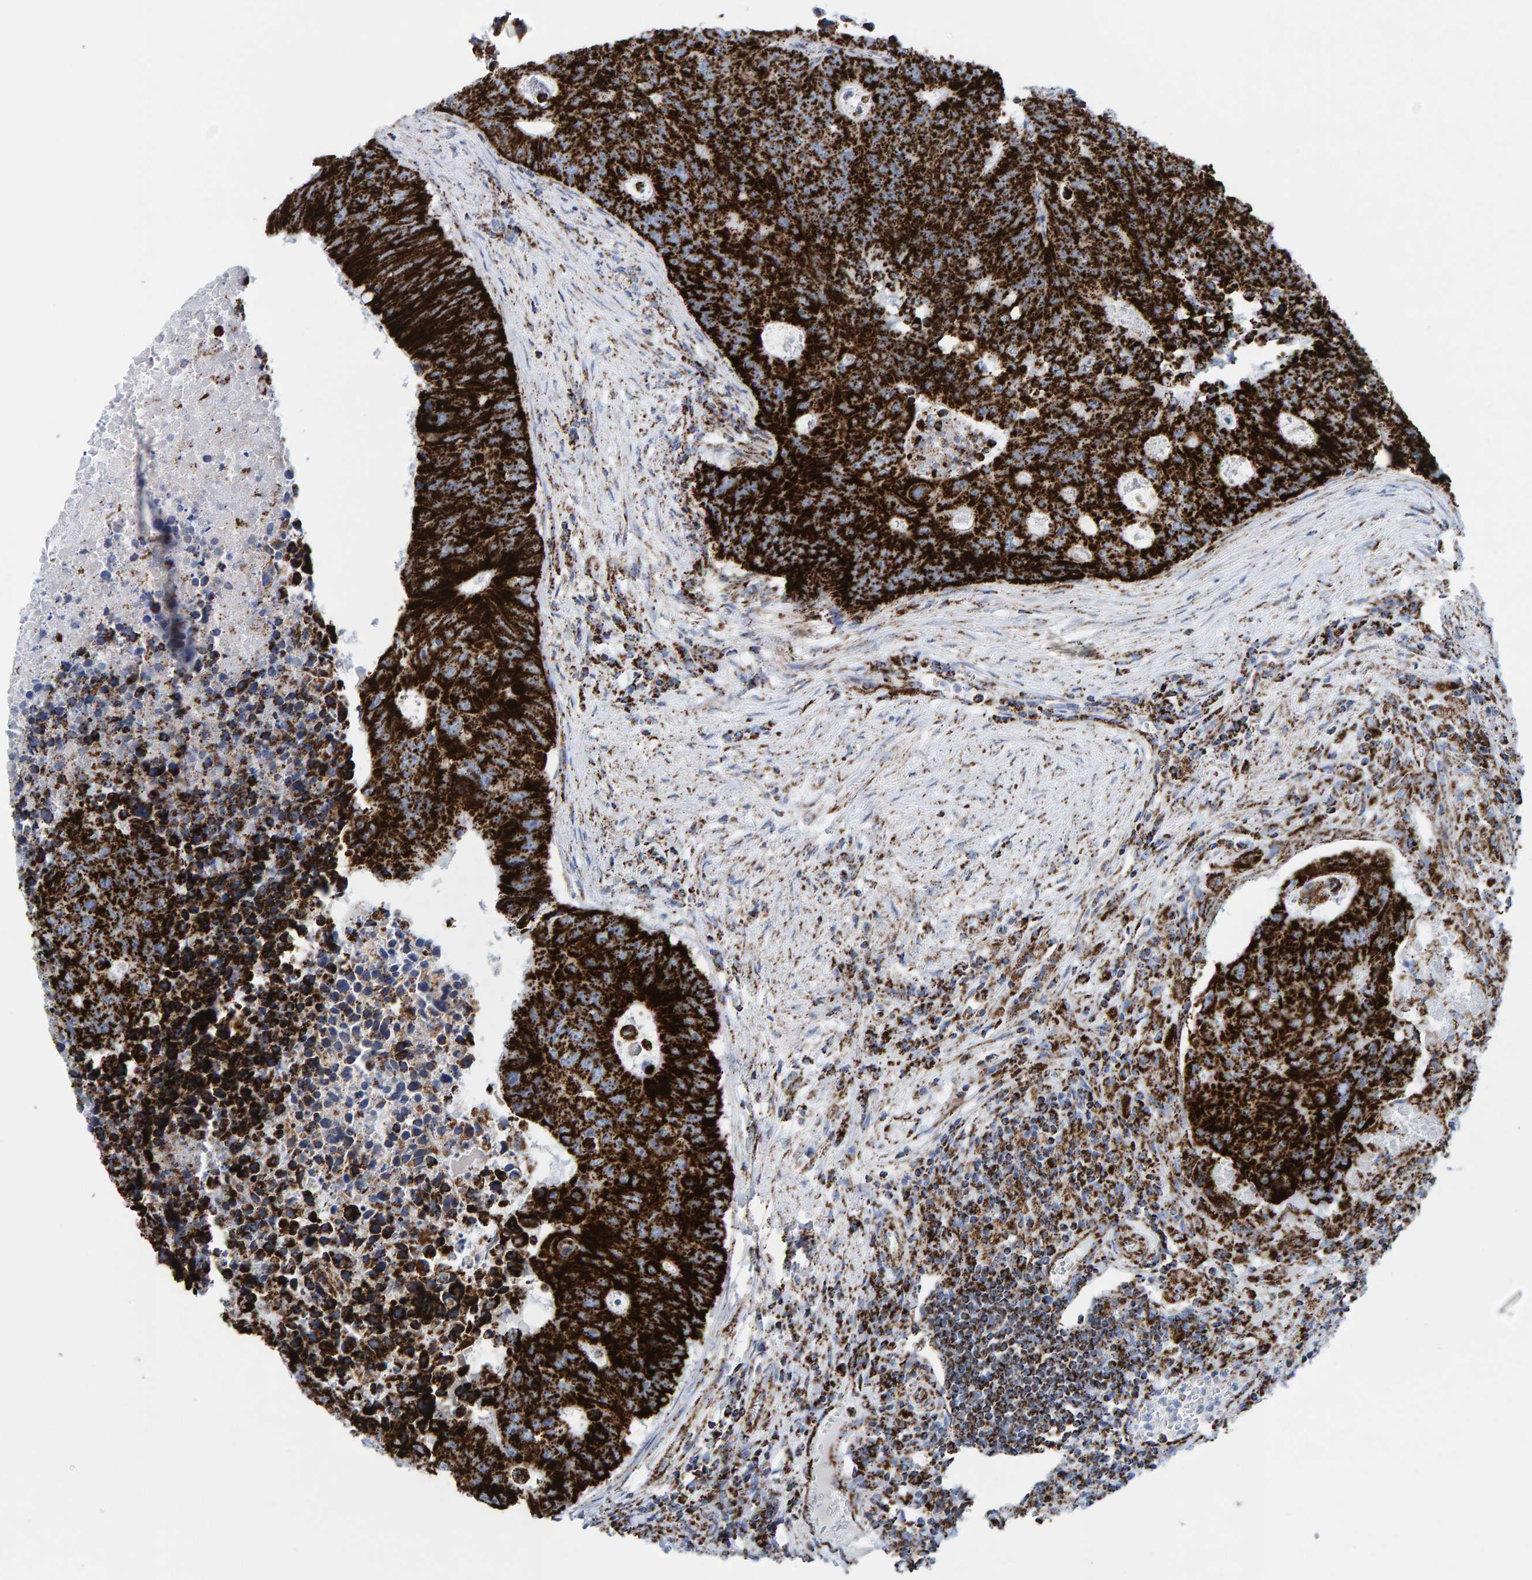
{"staining": {"intensity": "strong", "quantity": ">75%", "location": "cytoplasmic/membranous"}, "tissue": "colorectal cancer", "cell_type": "Tumor cells", "image_type": "cancer", "snomed": [{"axis": "morphology", "description": "Adenocarcinoma, NOS"}, {"axis": "topography", "description": "Colon"}], "caption": "This image exhibits immunohistochemistry (IHC) staining of adenocarcinoma (colorectal), with high strong cytoplasmic/membranous expression in about >75% of tumor cells.", "gene": "ENSG00000262660", "patient": {"sex": "male", "age": 87}}